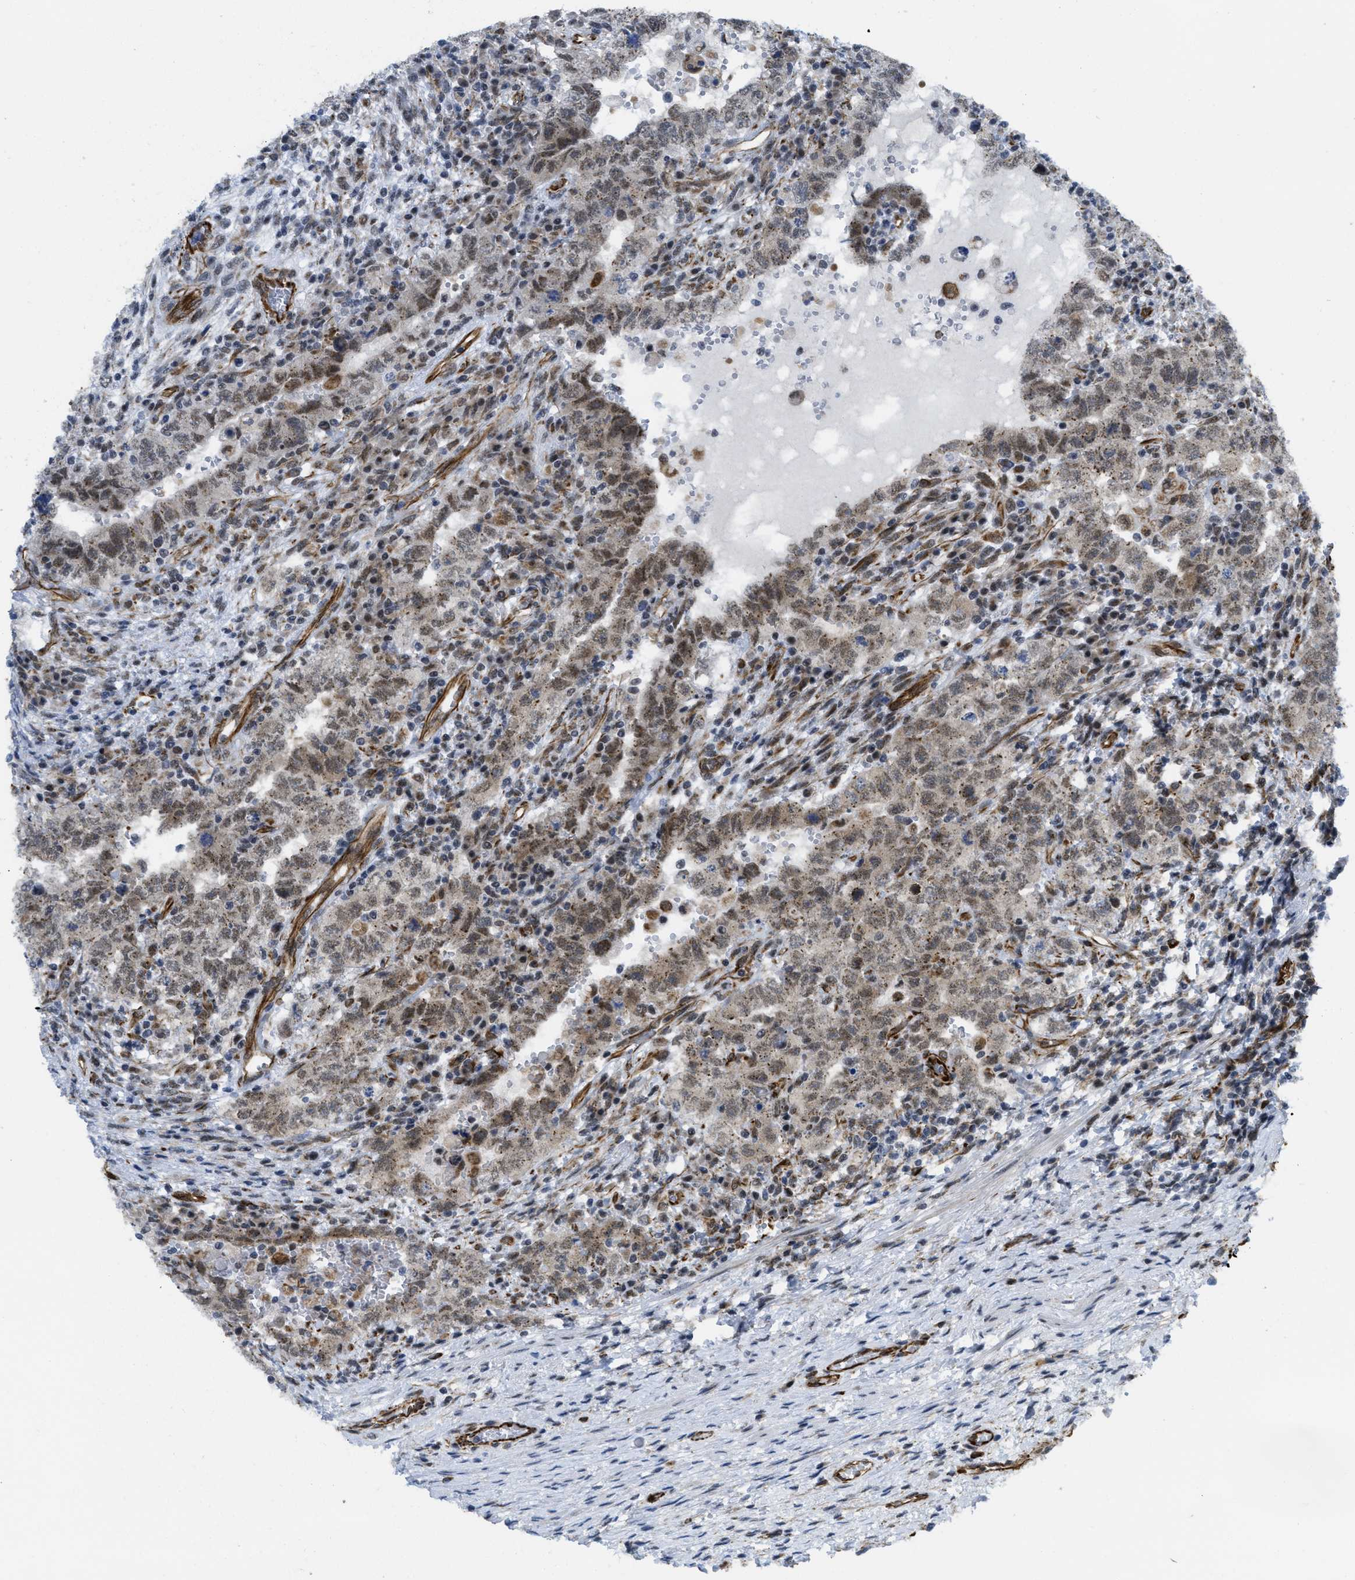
{"staining": {"intensity": "weak", "quantity": "25%-75%", "location": "nuclear"}, "tissue": "testis cancer", "cell_type": "Tumor cells", "image_type": "cancer", "snomed": [{"axis": "morphology", "description": "Carcinoma, Embryonal, NOS"}, {"axis": "topography", "description": "Testis"}], "caption": "The photomicrograph demonstrates immunohistochemical staining of testis cancer (embryonal carcinoma). There is weak nuclear positivity is seen in about 25%-75% of tumor cells.", "gene": "LRRC8B", "patient": {"sex": "male", "age": 26}}